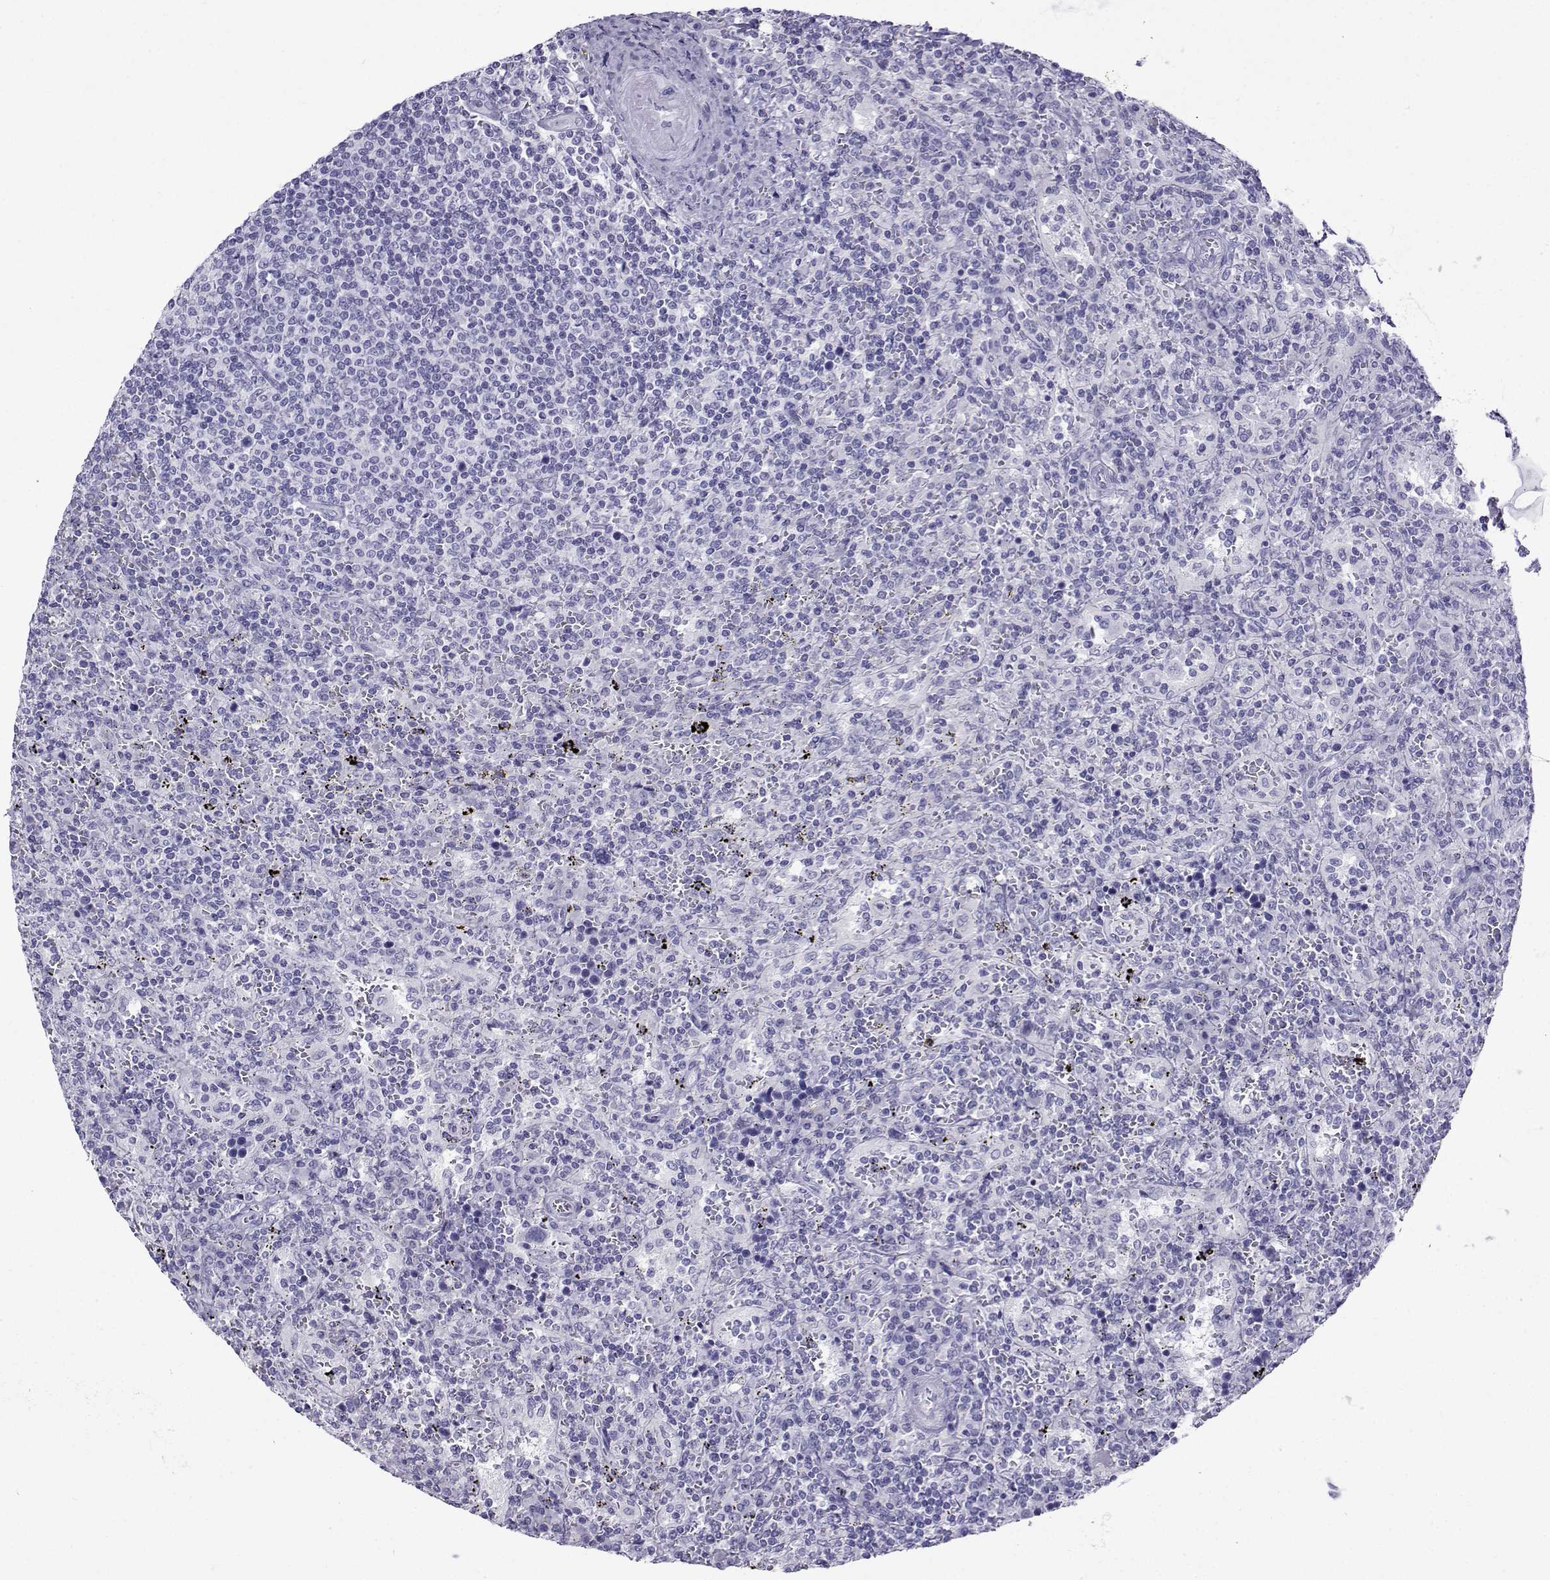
{"staining": {"intensity": "negative", "quantity": "none", "location": "none"}, "tissue": "lymphoma", "cell_type": "Tumor cells", "image_type": "cancer", "snomed": [{"axis": "morphology", "description": "Malignant lymphoma, non-Hodgkin's type, Low grade"}, {"axis": "topography", "description": "Spleen"}], "caption": "Immunohistochemical staining of human malignant lymphoma, non-Hodgkin's type (low-grade) exhibits no significant positivity in tumor cells. Nuclei are stained in blue.", "gene": "CRYBB1", "patient": {"sex": "male", "age": 62}}